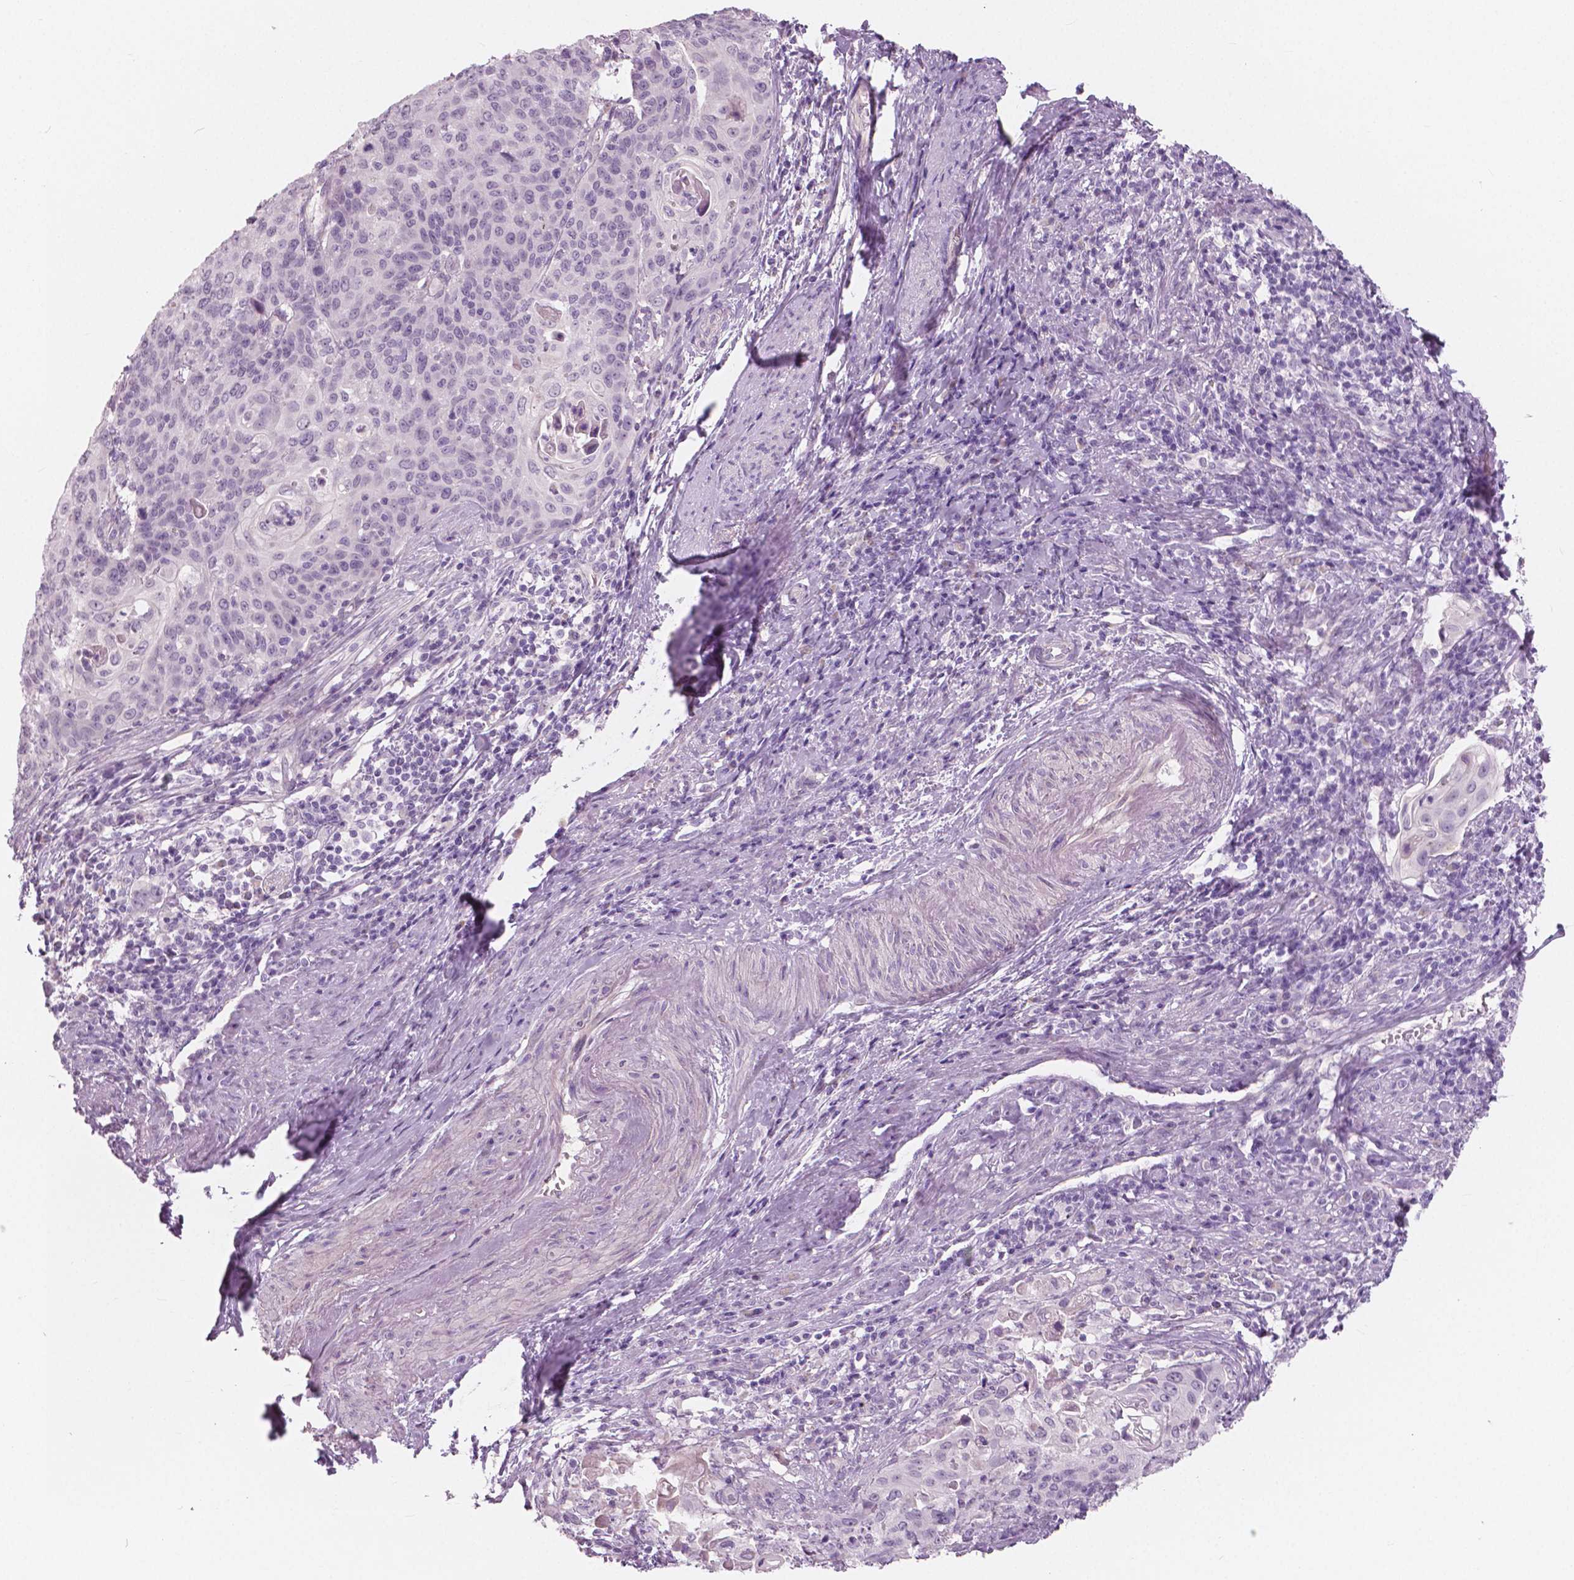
{"staining": {"intensity": "negative", "quantity": "none", "location": "none"}, "tissue": "cervical cancer", "cell_type": "Tumor cells", "image_type": "cancer", "snomed": [{"axis": "morphology", "description": "Squamous cell carcinoma, NOS"}, {"axis": "topography", "description": "Cervix"}], "caption": "IHC micrograph of human squamous cell carcinoma (cervical) stained for a protein (brown), which reveals no positivity in tumor cells. The staining was performed using DAB to visualize the protein expression in brown, while the nuclei were stained in blue with hematoxylin (Magnification: 20x).", "gene": "A4GNT", "patient": {"sex": "female", "age": 65}}